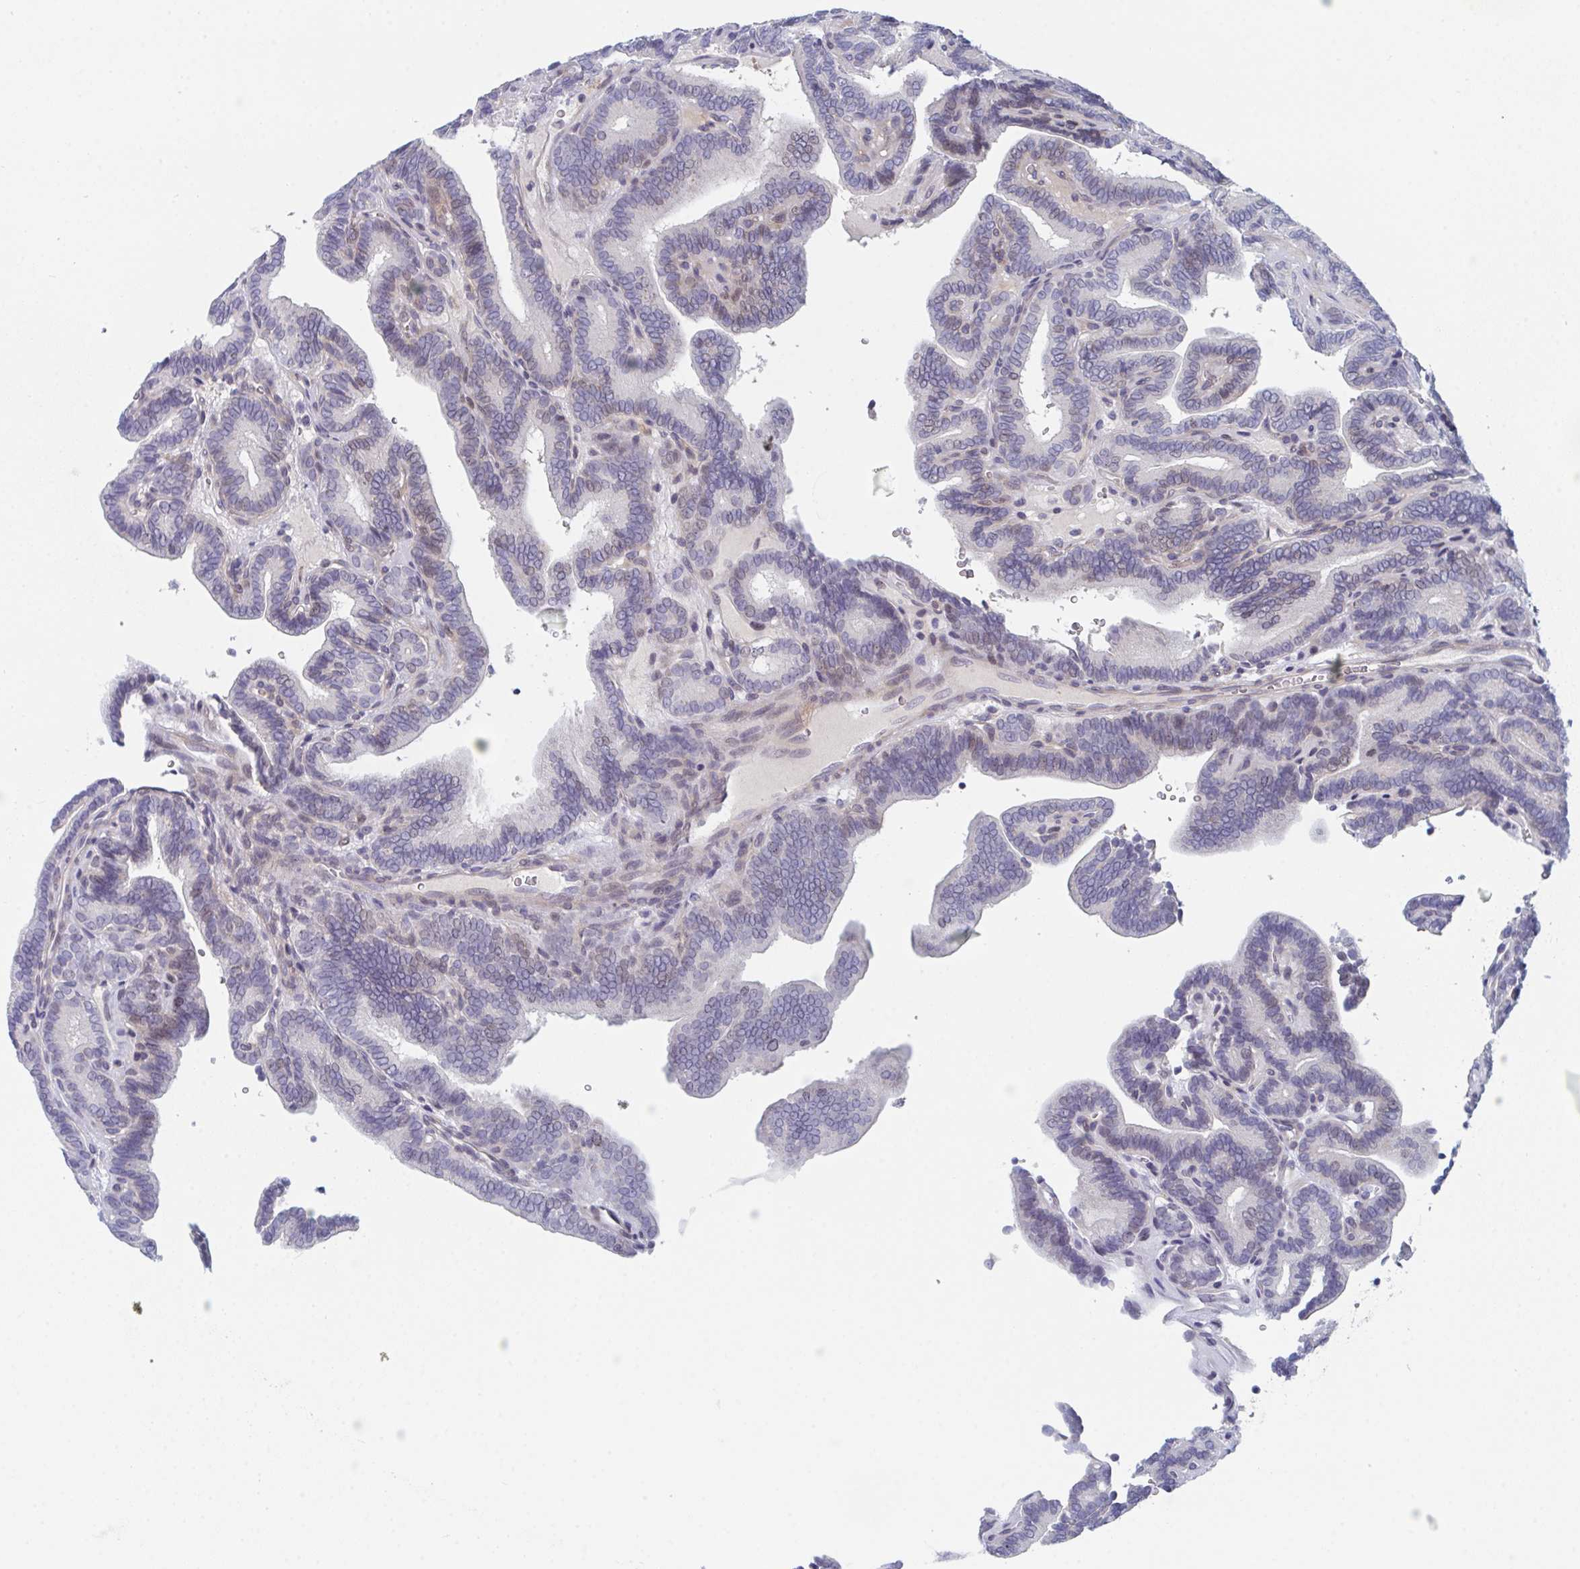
{"staining": {"intensity": "weak", "quantity": "25%-75%", "location": "nuclear"}, "tissue": "thyroid cancer", "cell_type": "Tumor cells", "image_type": "cancer", "snomed": [{"axis": "morphology", "description": "Papillary adenocarcinoma, NOS"}, {"axis": "topography", "description": "Thyroid gland"}], "caption": "Tumor cells display low levels of weak nuclear expression in approximately 25%-75% of cells in thyroid cancer (papillary adenocarcinoma).", "gene": "CENPT", "patient": {"sex": "female", "age": 21}}